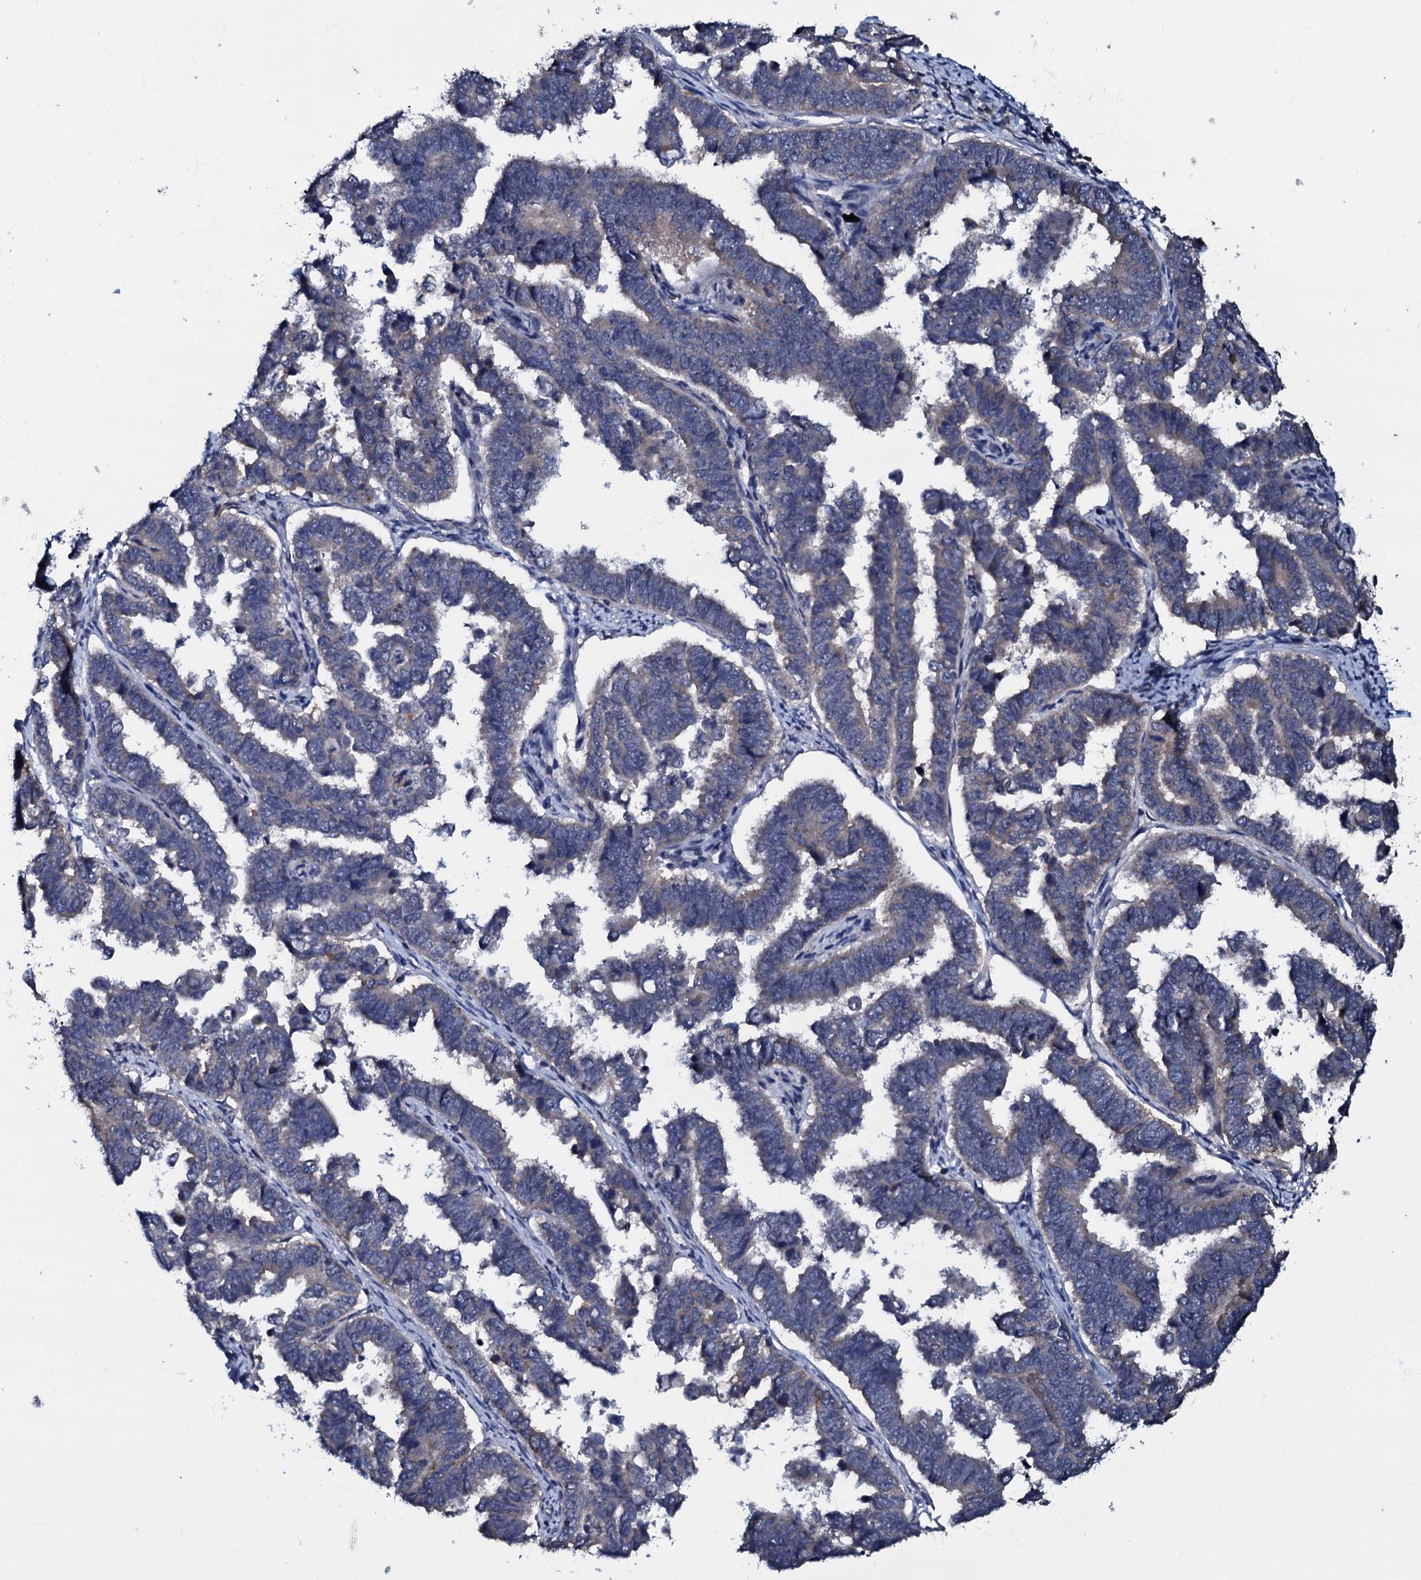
{"staining": {"intensity": "weak", "quantity": "<25%", "location": "cytoplasmic/membranous"}, "tissue": "endometrial cancer", "cell_type": "Tumor cells", "image_type": "cancer", "snomed": [{"axis": "morphology", "description": "Adenocarcinoma, NOS"}, {"axis": "topography", "description": "Endometrium"}], "caption": "Immunohistochemical staining of endometrial cancer displays no significant positivity in tumor cells. Nuclei are stained in blue.", "gene": "CPNE2", "patient": {"sex": "female", "age": 75}}